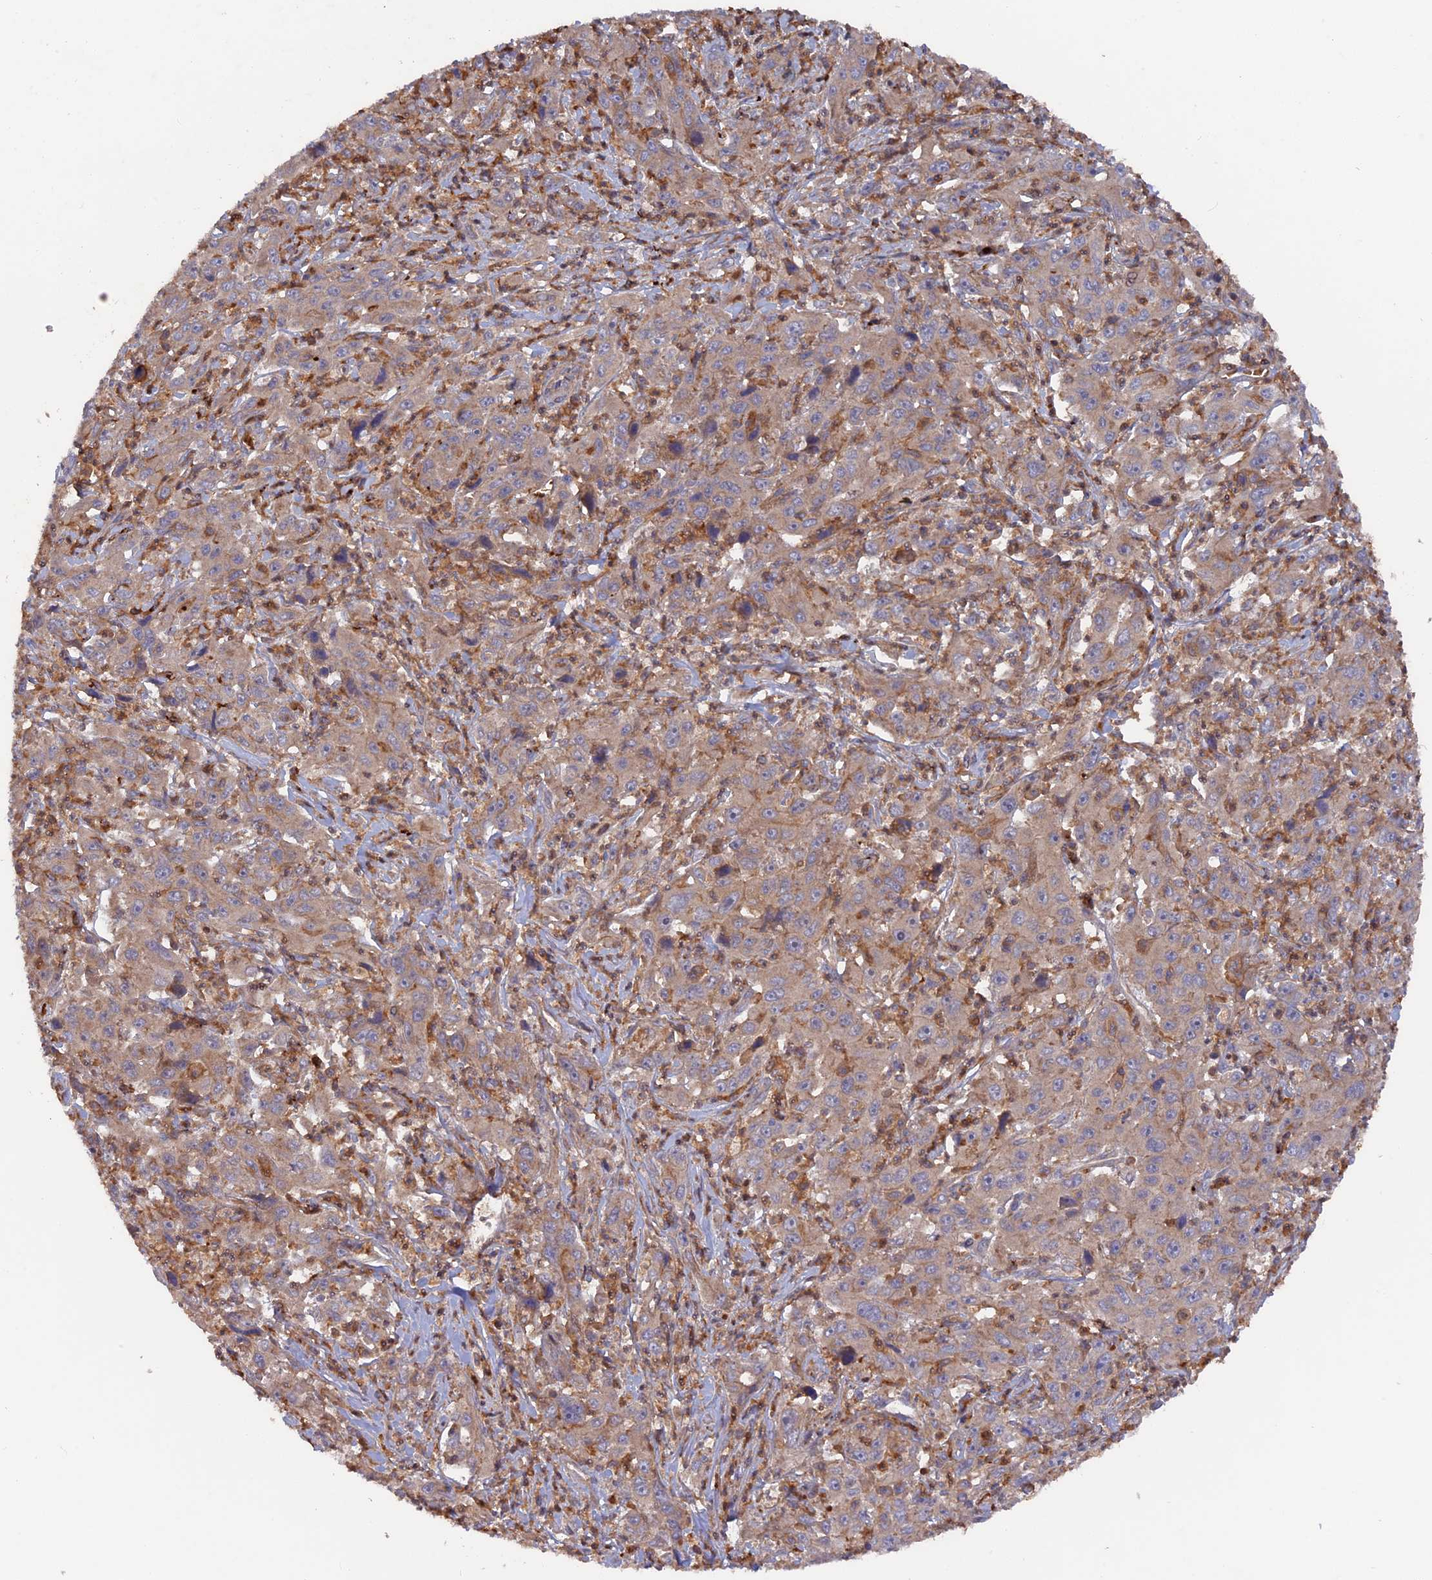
{"staining": {"intensity": "negative", "quantity": "none", "location": "none"}, "tissue": "liver cancer", "cell_type": "Tumor cells", "image_type": "cancer", "snomed": [{"axis": "morphology", "description": "Carcinoma, Hepatocellular, NOS"}, {"axis": "topography", "description": "Liver"}], "caption": "IHC of human liver cancer shows no positivity in tumor cells.", "gene": "CPNE7", "patient": {"sex": "male", "age": 63}}